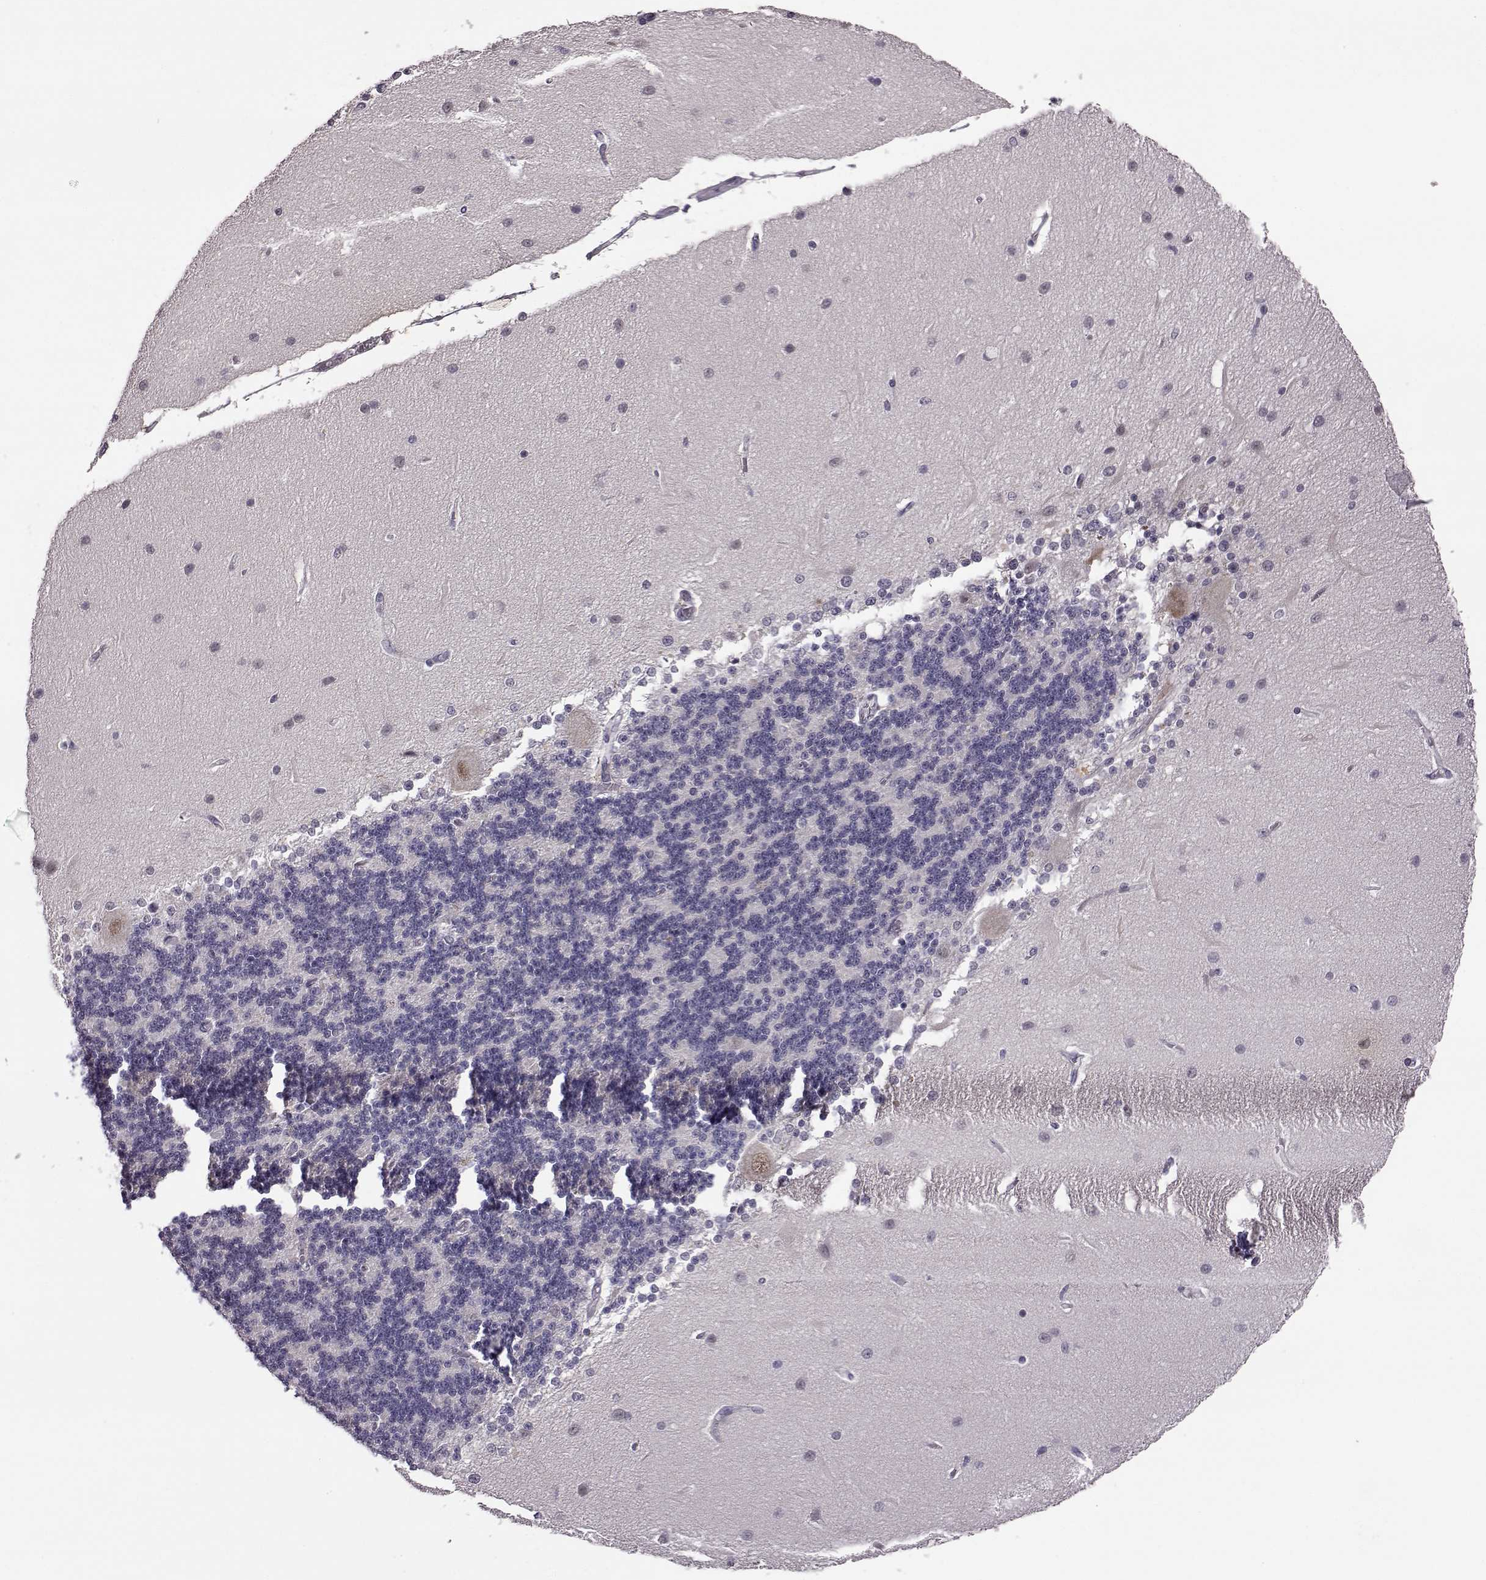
{"staining": {"intensity": "negative", "quantity": "none", "location": "none"}, "tissue": "cerebellum", "cell_type": "Cells in granular layer", "image_type": "normal", "snomed": [{"axis": "morphology", "description": "Normal tissue, NOS"}, {"axis": "topography", "description": "Cerebellum"}], "caption": "The micrograph displays no significant staining in cells in granular layer of cerebellum.", "gene": "C10orf62", "patient": {"sex": "female", "age": 54}}